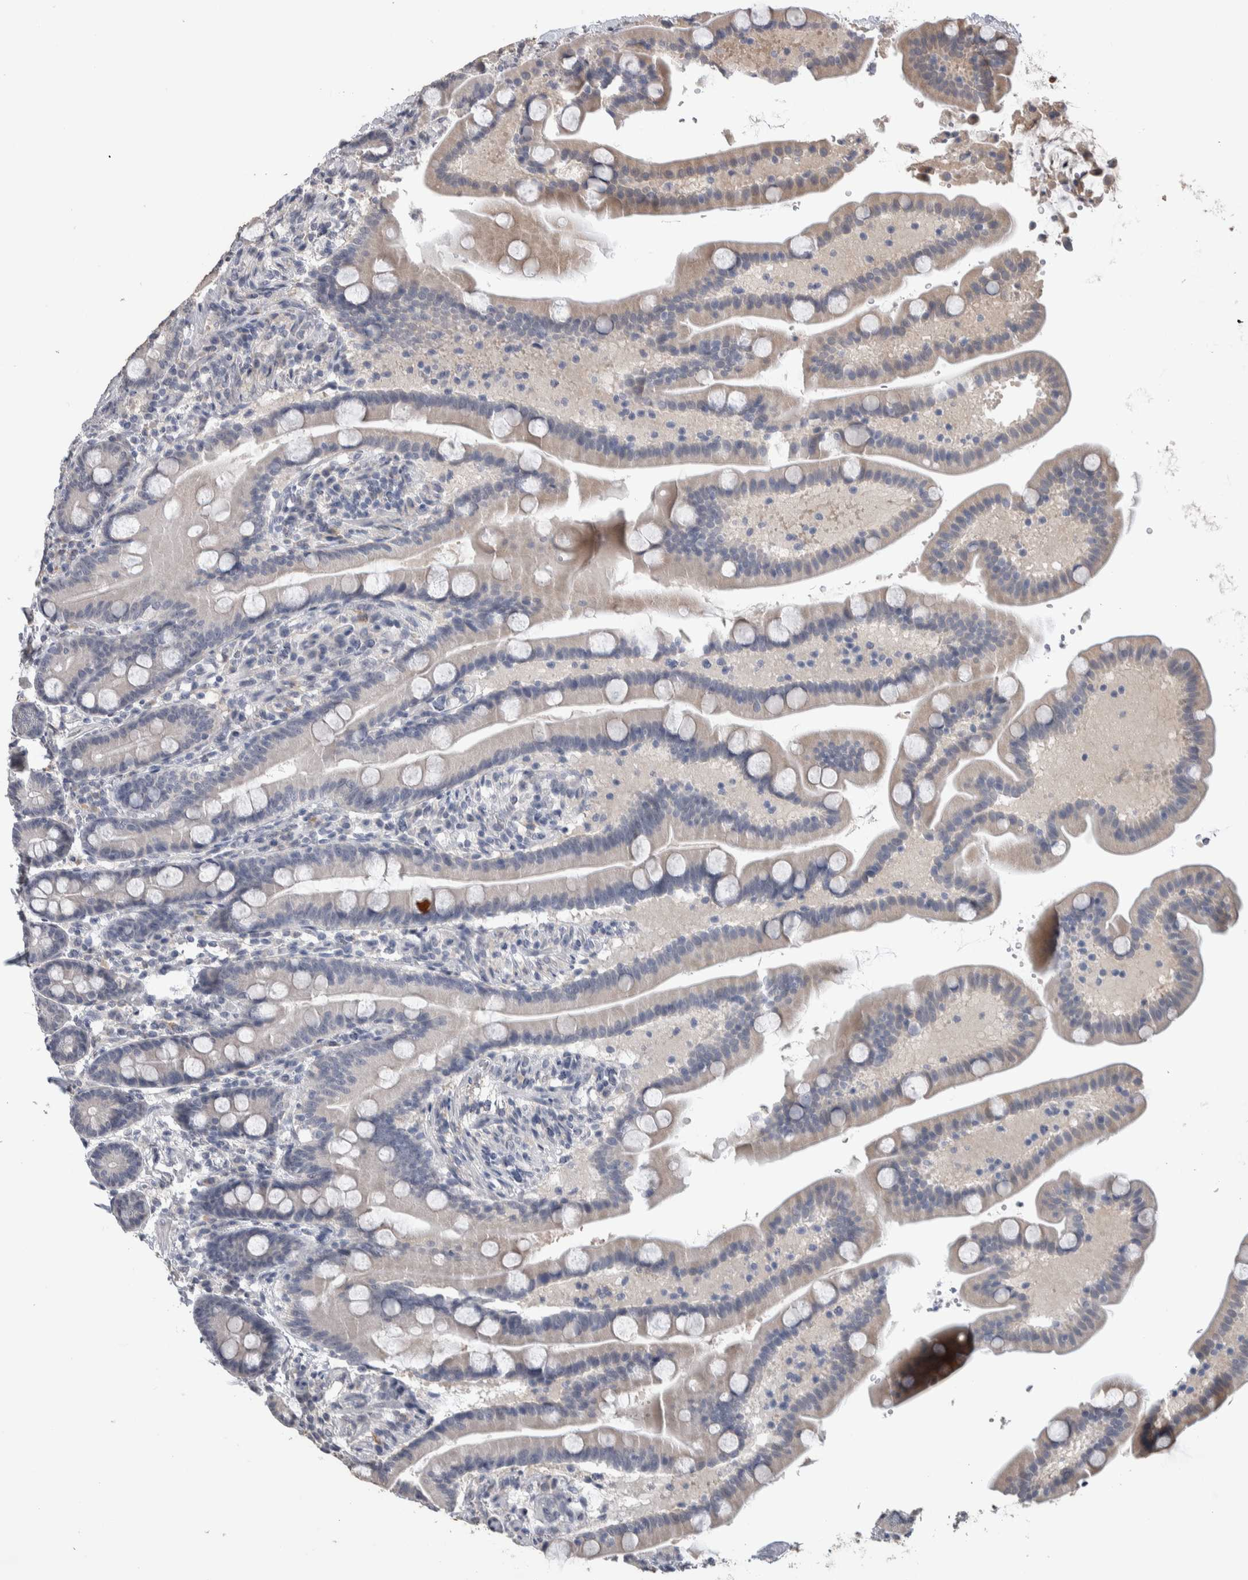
{"staining": {"intensity": "weak", "quantity": "<25%", "location": "cytoplasmic/membranous"}, "tissue": "duodenum", "cell_type": "Glandular cells", "image_type": "normal", "snomed": [{"axis": "morphology", "description": "Normal tissue, NOS"}, {"axis": "topography", "description": "Duodenum"}], "caption": "An immunohistochemistry photomicrograph of benign duodenum is shown. There is no staining in glandular cells of duodenum.", "gene": "TMEM102", "patient": {"sex": "male", "age": 54}}